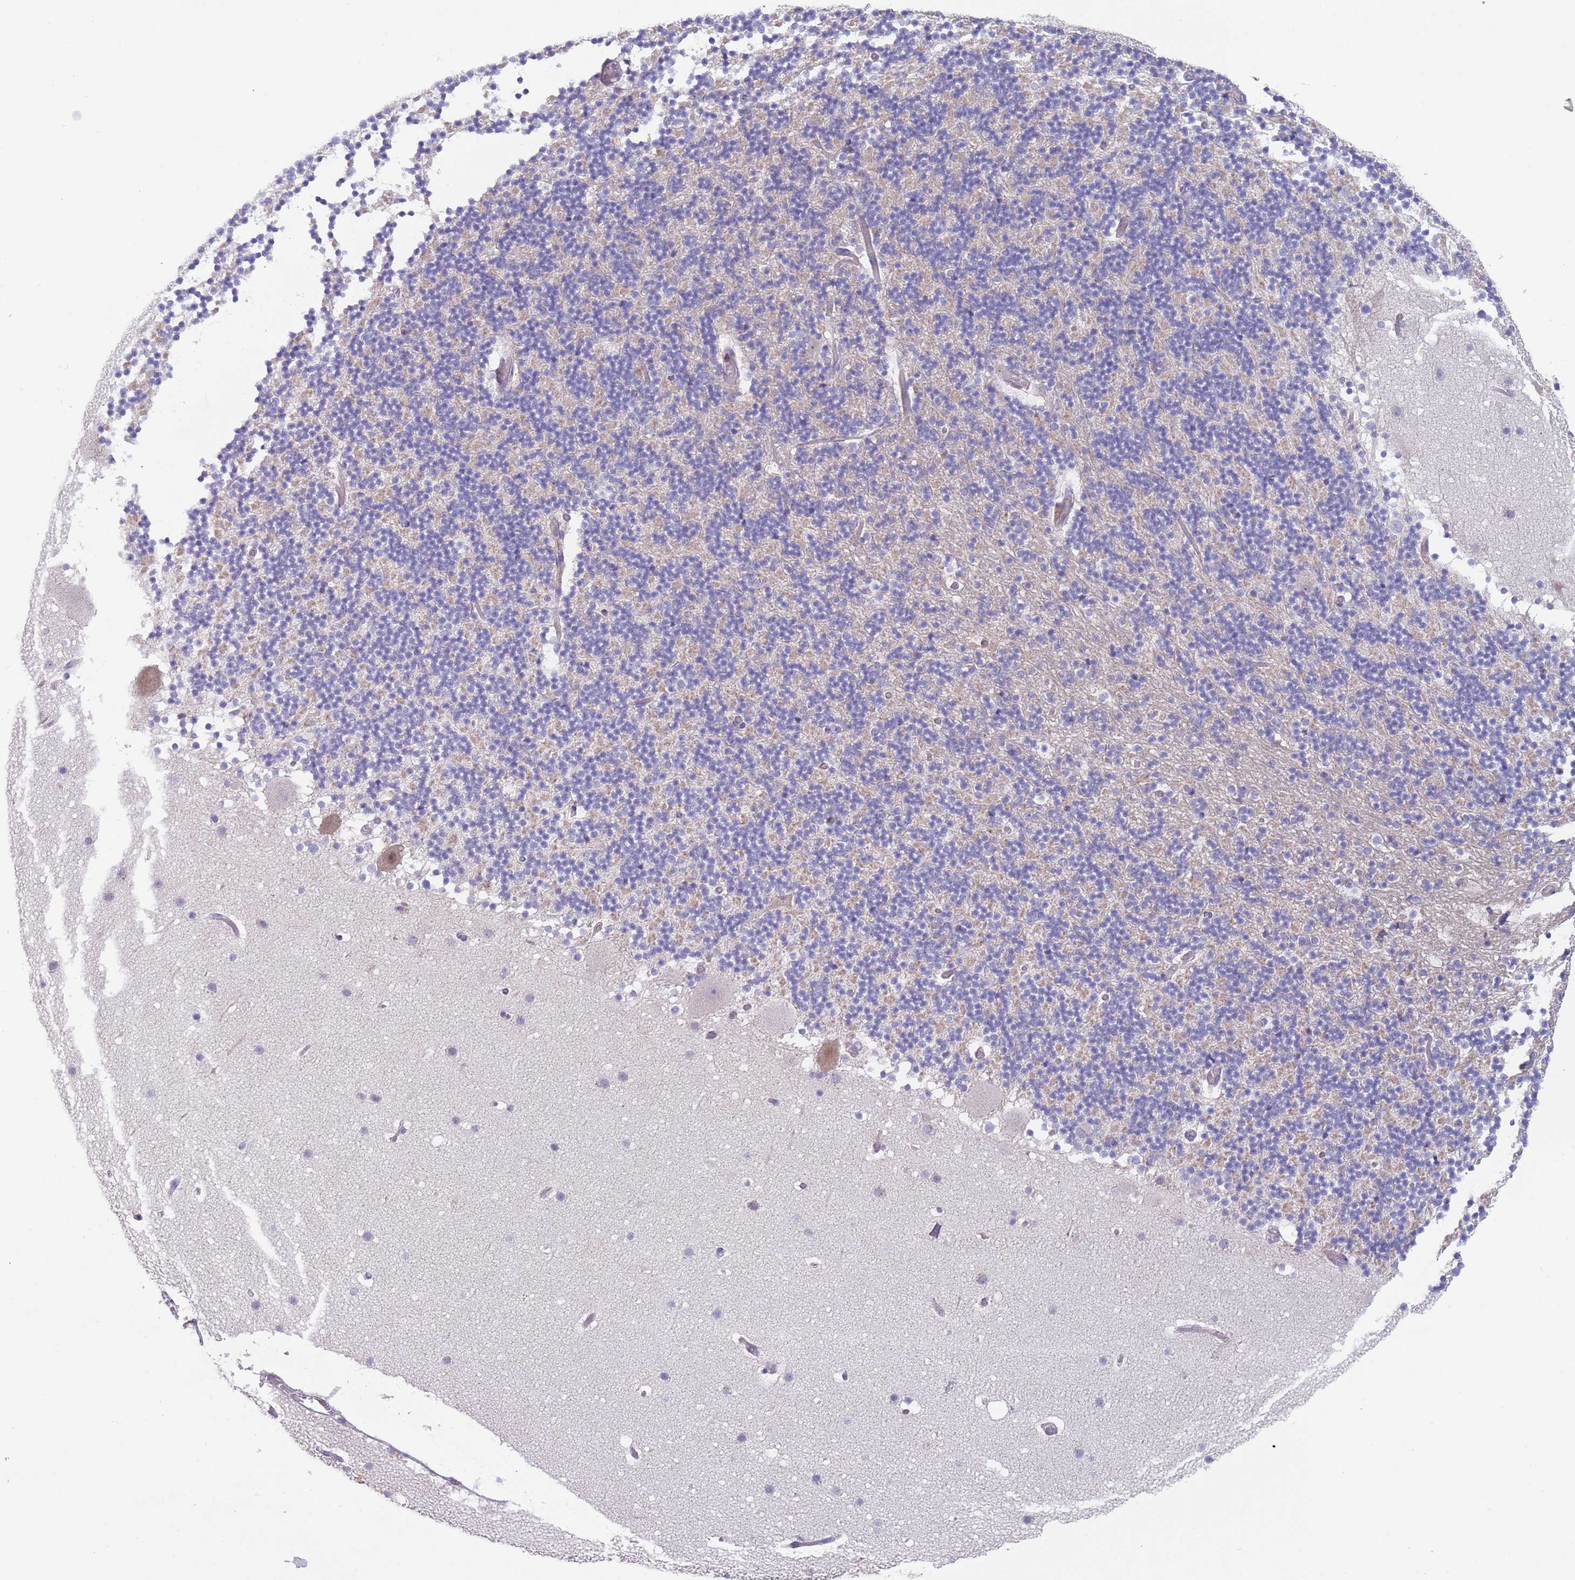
{"staining": {"intensity": "negative", "quantity": "none", "location": "none"}, "tissue": "cerebellum", "cell_type": "Cells in granular layer", "image_type": "normal", "snomed": [{"axis": "morphology", "description": "Normal tissue, NOS"}, {"axis": "topography", "description": "Cerebellum"}], "caption": "A high-resolution histopathology image shows immunohistochemistry (IHC) staining of benign cerebellum, which shows no significant positivity in cells in granular layer. (DAB IHC with hematoxylin counter stain).", "gene": "PRAC1", "patient": {"sex": "male", "age": 57}}